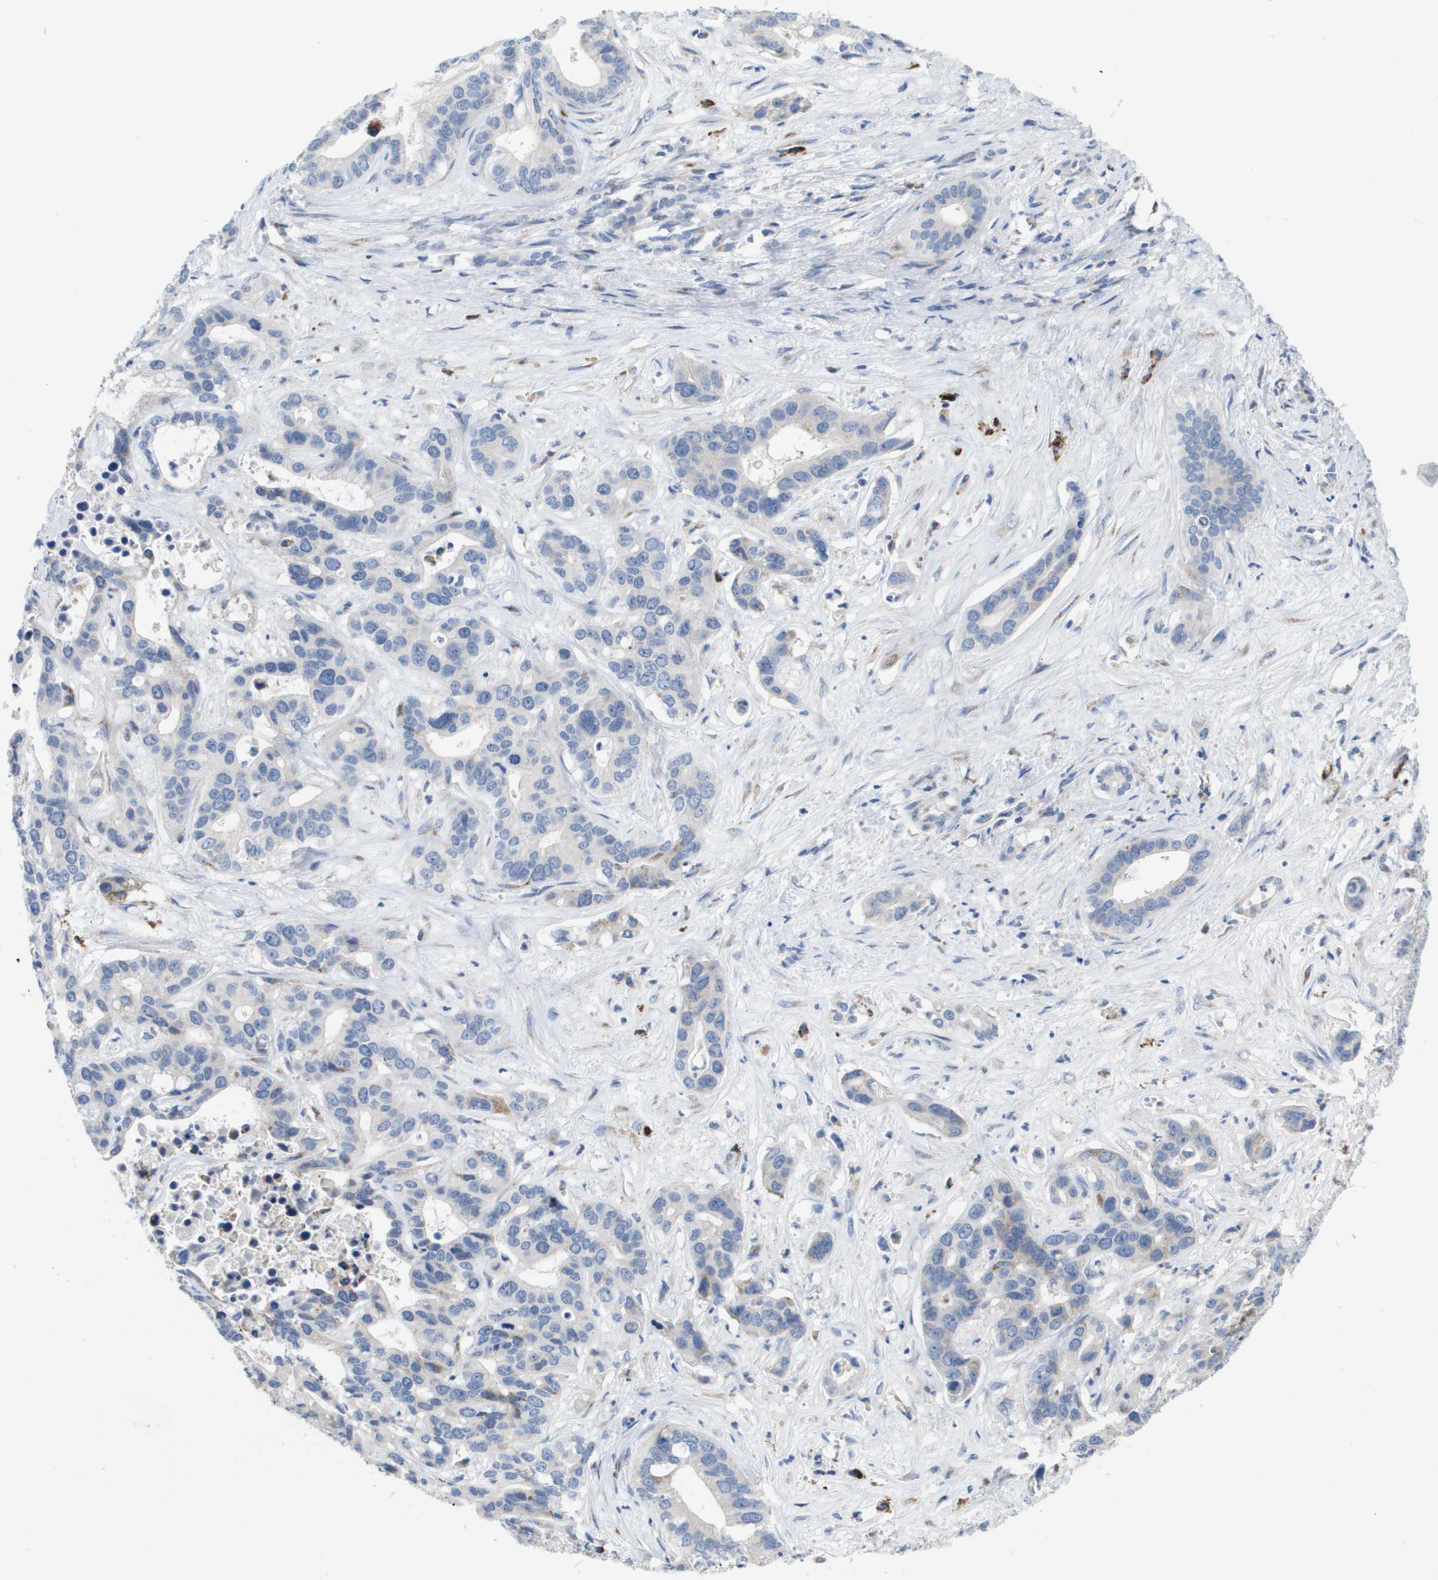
{"staining": {"intensity": "negative", "quantity": "none", "location": "none"}, "tissue": "liver cancer", "cell_type": "Tumor cells", "image_type": "cancer", "snomed": [{"axis": "morphology", "description": "Cholangiocarcinoma"}, {"axis": "topography", "description": "Liver"}], "caption": "A micrograph of human liver cancer (cholangiocarcinoma) is negative for staining in tumor cells.", "gene": "CD3G", "patient": {"sex": "female", "age": 65}}